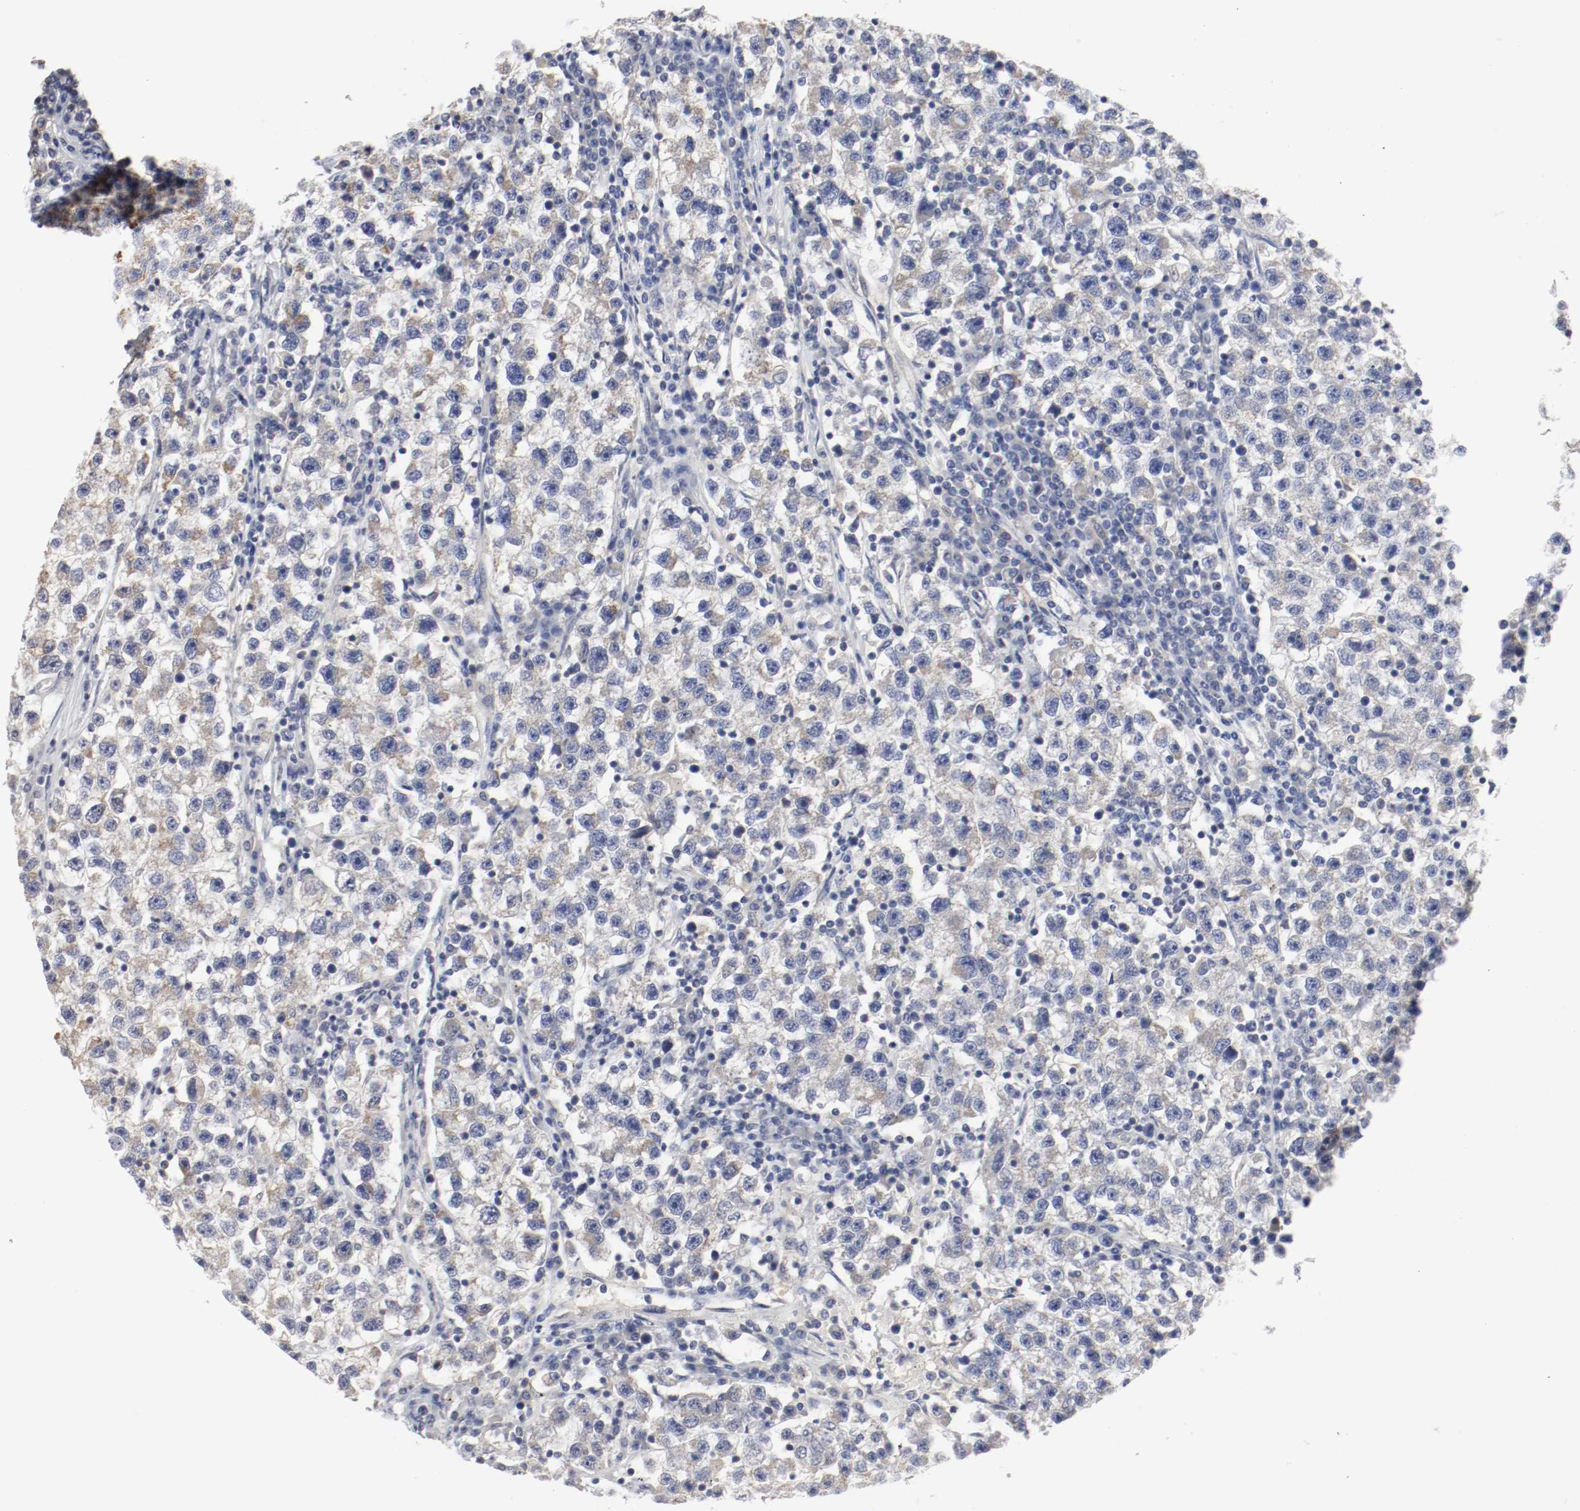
{"staining": {"intensity": "weak", "quantity": "25%-75%", "location": "cytoplasmic/membranous"}, "tissue": "testis cancer", "cell_type": "Tumor cells", "image_type": "cancer", "snomed": [{"axis": "morphology", "description": "Seminoma, NOS"}, {"axis": "topography", "description": "Testis"}], "caption": "Testis seminoma stained with immunohistochemistry (IHC) shows weak cytoplasmic/membranous positivity in about 25%-75% of tumor cells.", "gene": "AFG3L2", "patient": {"sex": "male", "age": 22}}